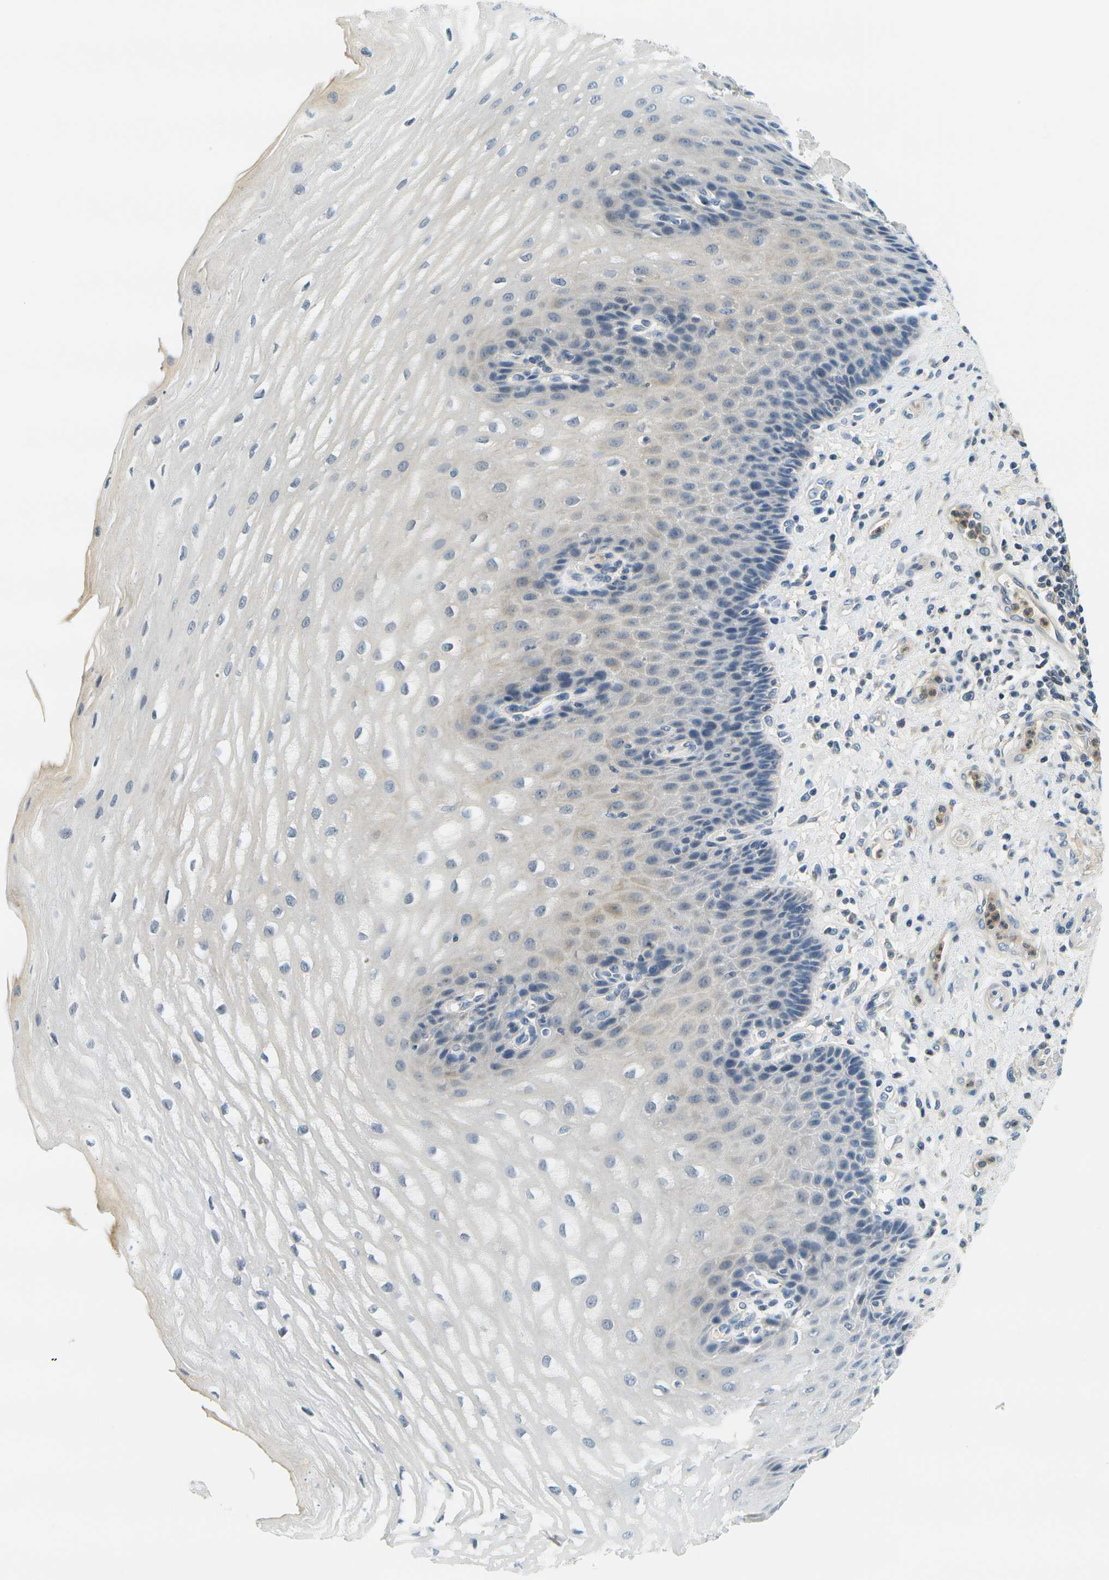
{"staining": {"intensity": "negative", "quantity": "none", "location": "none"}, "tissue": "esophagus", "cell_type": "Squamous epithelial cells", "image_type": "normal", "snomed": [{"axis": "morphology", "description": "Normal tissue, NOS"}, {"axis": "topography", "description": "Esophagus"}], "caption": "Esophagus was stained to show a protein in brown. There is no significant positivity in squamous epithelial cells. The staining was performed using DAB (3,3'-diaminobenzidine) to visualize the protein expression in brown, while the nuclei were stained in blue with hematoxylin (Magnification: 20x).", "gene": "RASGRP2", "patient": {"sex": "male", "age": 54}}